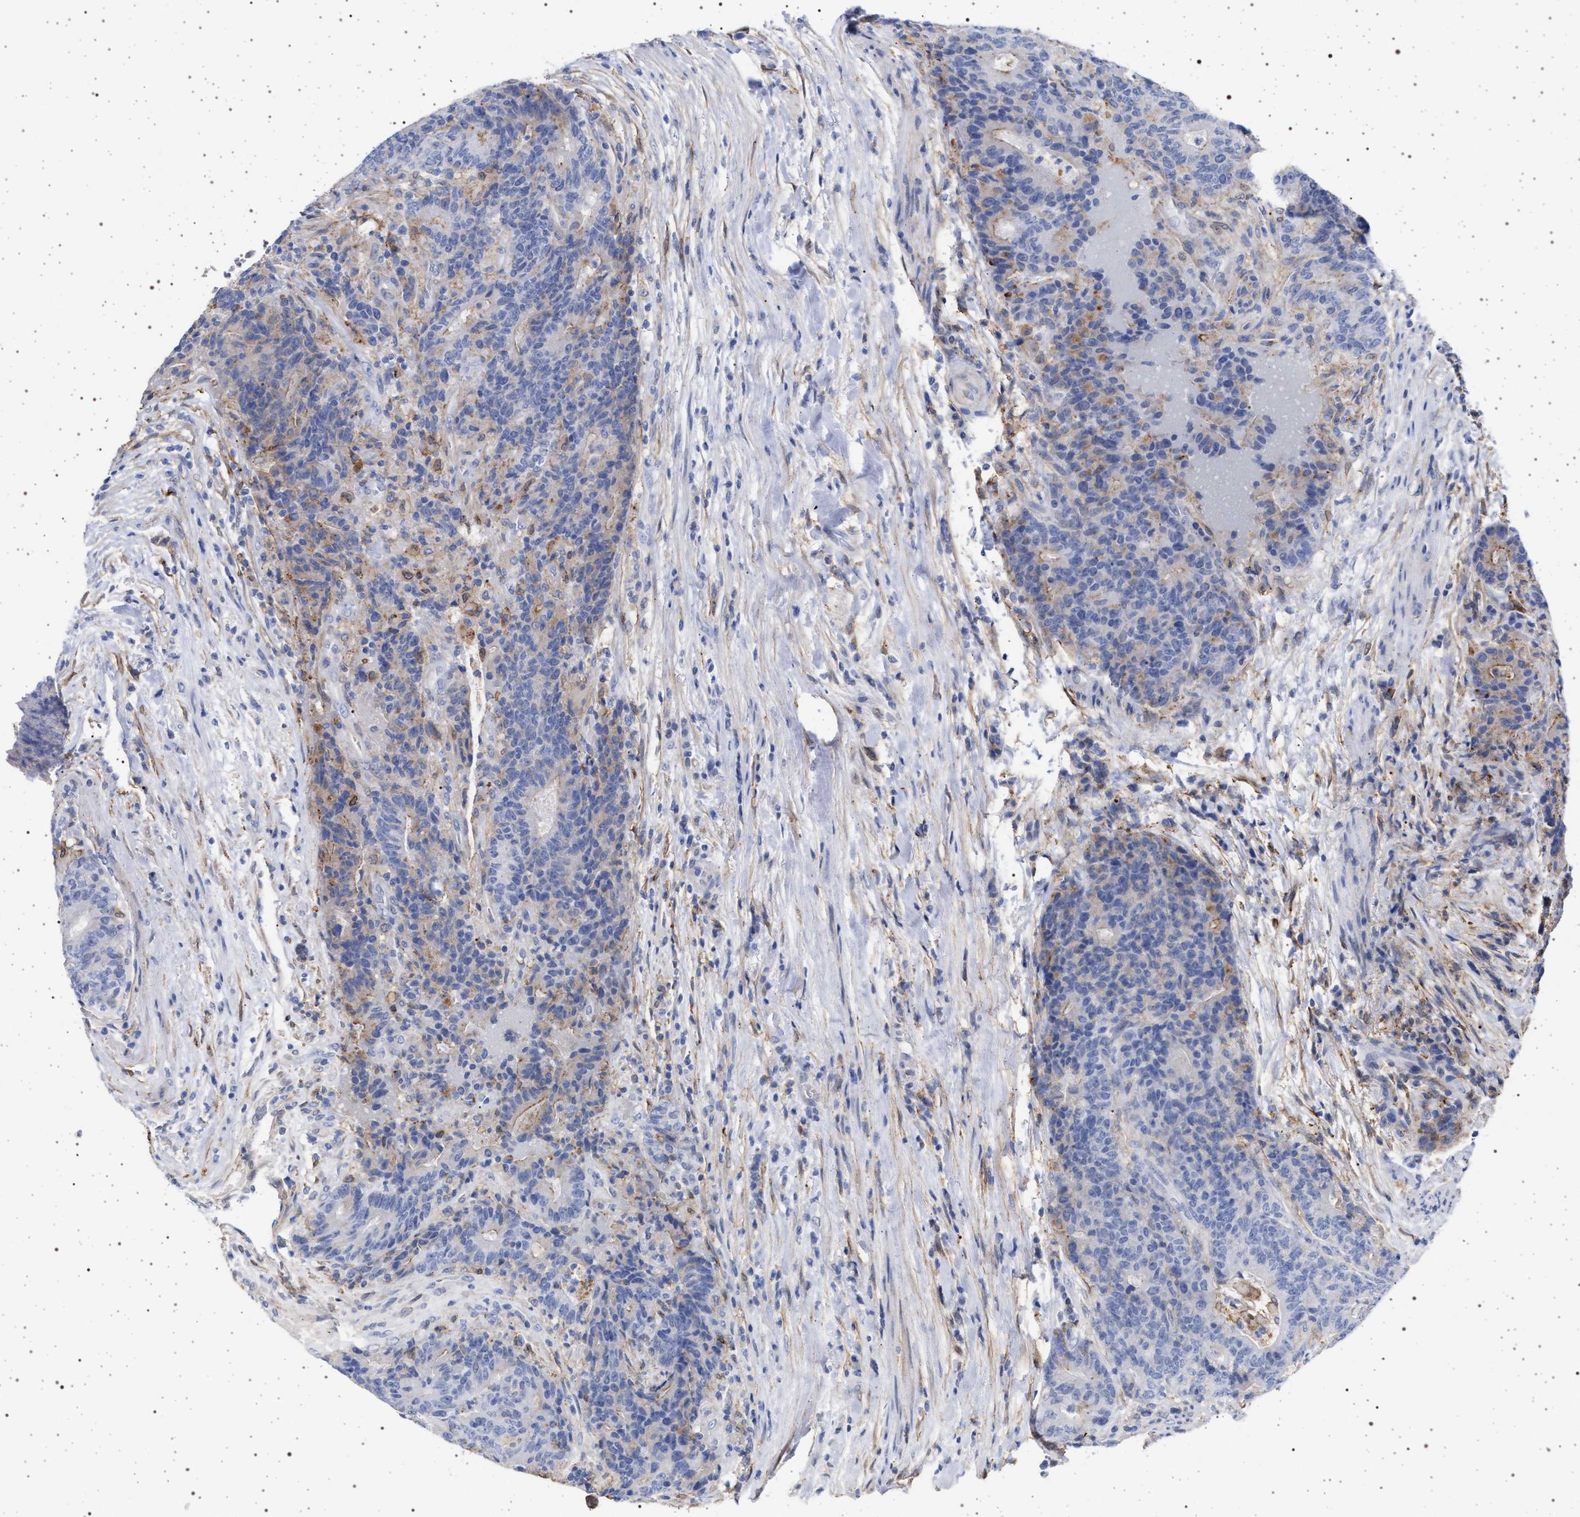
{"staining": {"intensity": "weak", "quantity": "<25%", "location": "cytoplasmic/membranous"}, "tissue": "colorectal cancer", "cell_type": "Tumor cells", "image_type": "cancer", "snomed": [{"axis": "morphology", "description": "Normal tissue, NOS"}, {"axis": "morphology", "description": "Adenocarcinoma, NOS"}, {"axis": "topography", "description": "Colon"}], "caption": "This is a image of IHC staining of colorectal adenocarcinoma, which shows no staining in tumor cells.", "gene": "PLG", "patient": {"sex": "female", "age": 75}}